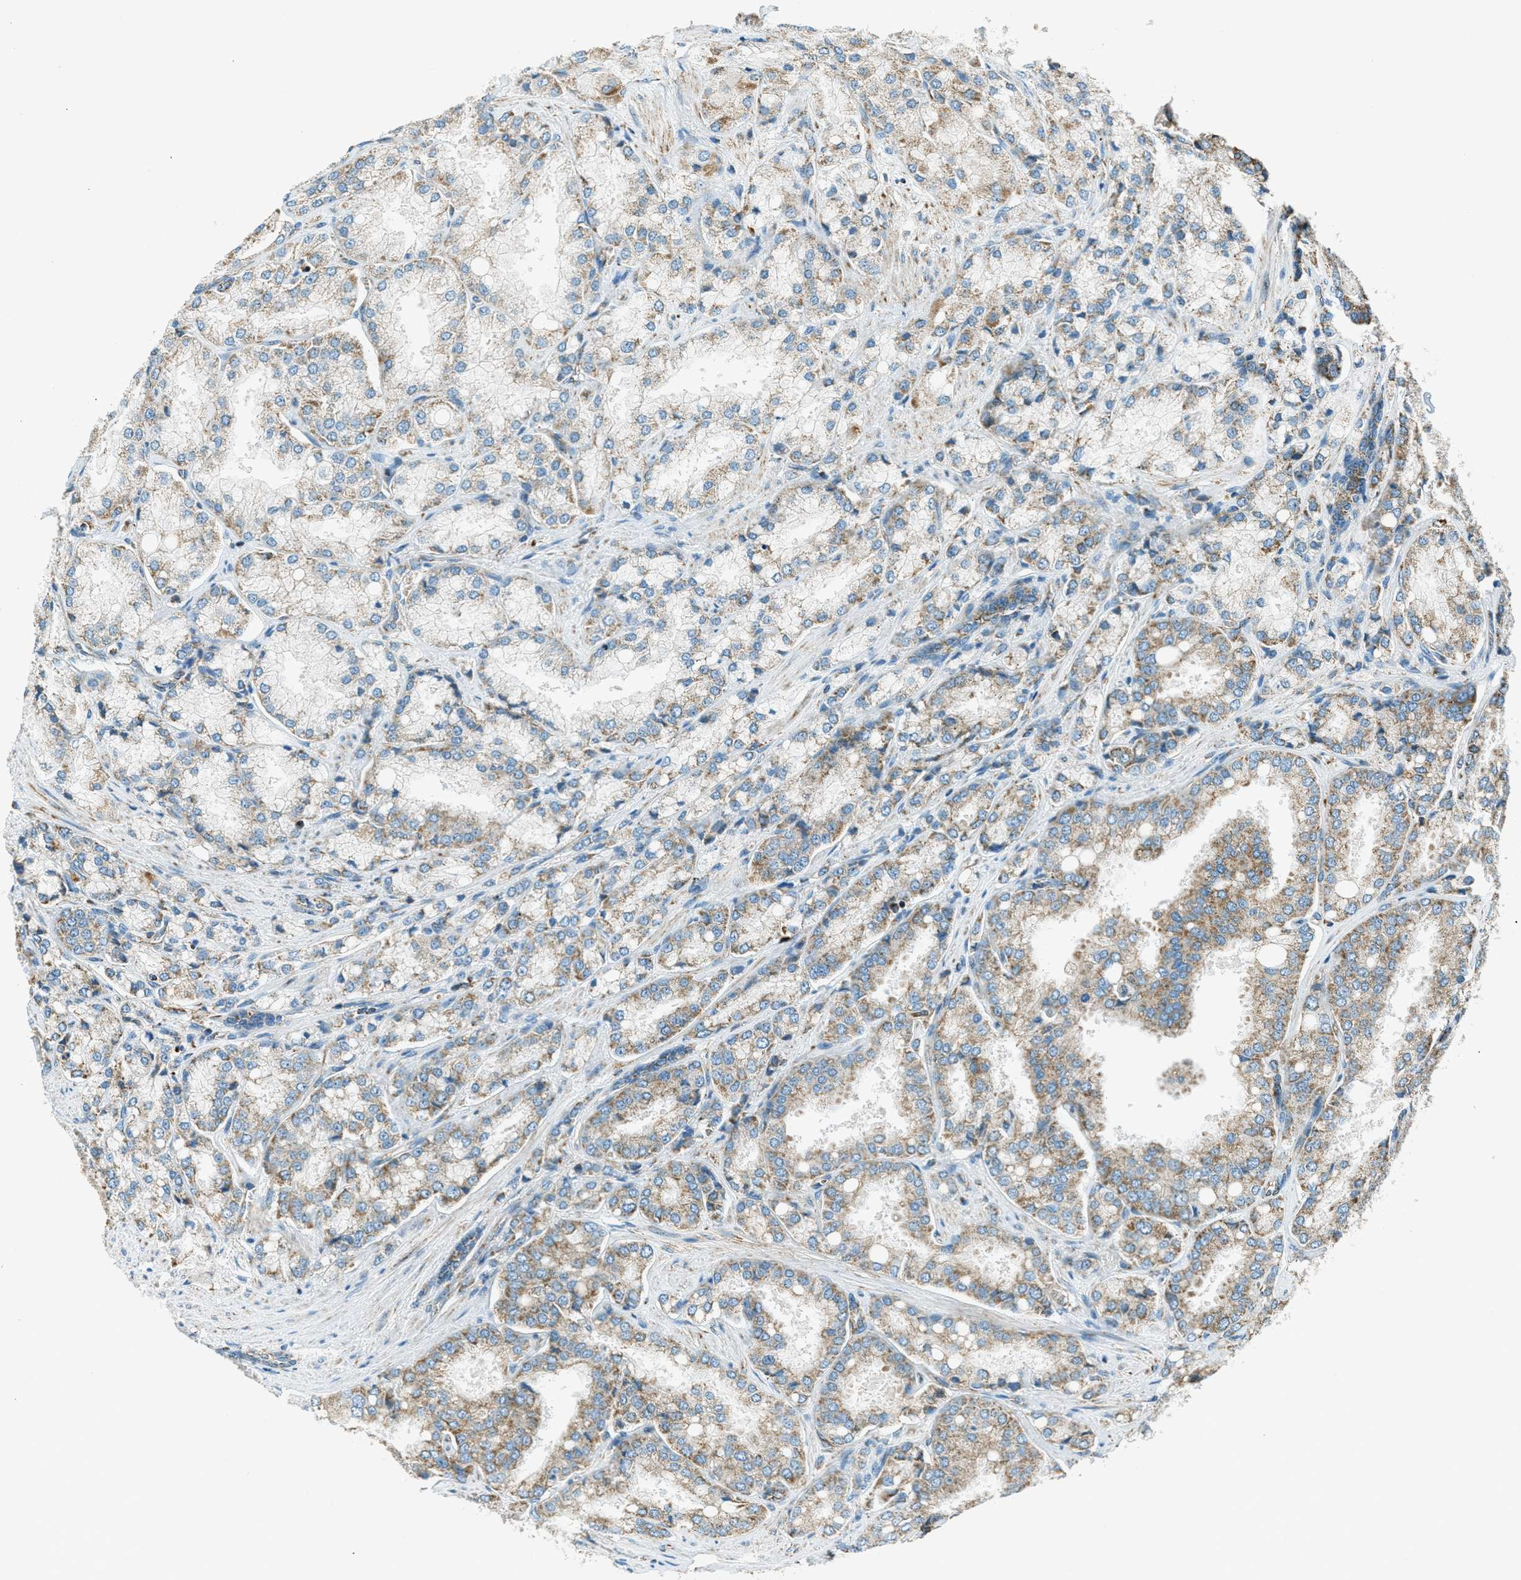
{"staining": {"intensity": "weak", "quantity": ">75%", "location": "cytoplasmic/membranous"}, "tissue": "prostate cancer", "cell_type": "Tumor cells", "image_type": "cancer", "snomed": [{"axis": "morphology", "description": "Adenocarcinoma, High grade"}, {"axis": "topography", "description": "Prostate"}], "caption": "This histopathology image reveals prostate cancer stained with immunohistochemistry (IHC) to label a protein in brown. The cytoplasmic/membranous of tumor cells show weak positivity for the protein. Nuclei are counter-stained blue.", "gene": "CHST15", "patient": {"sex": "male", "age": 50}}